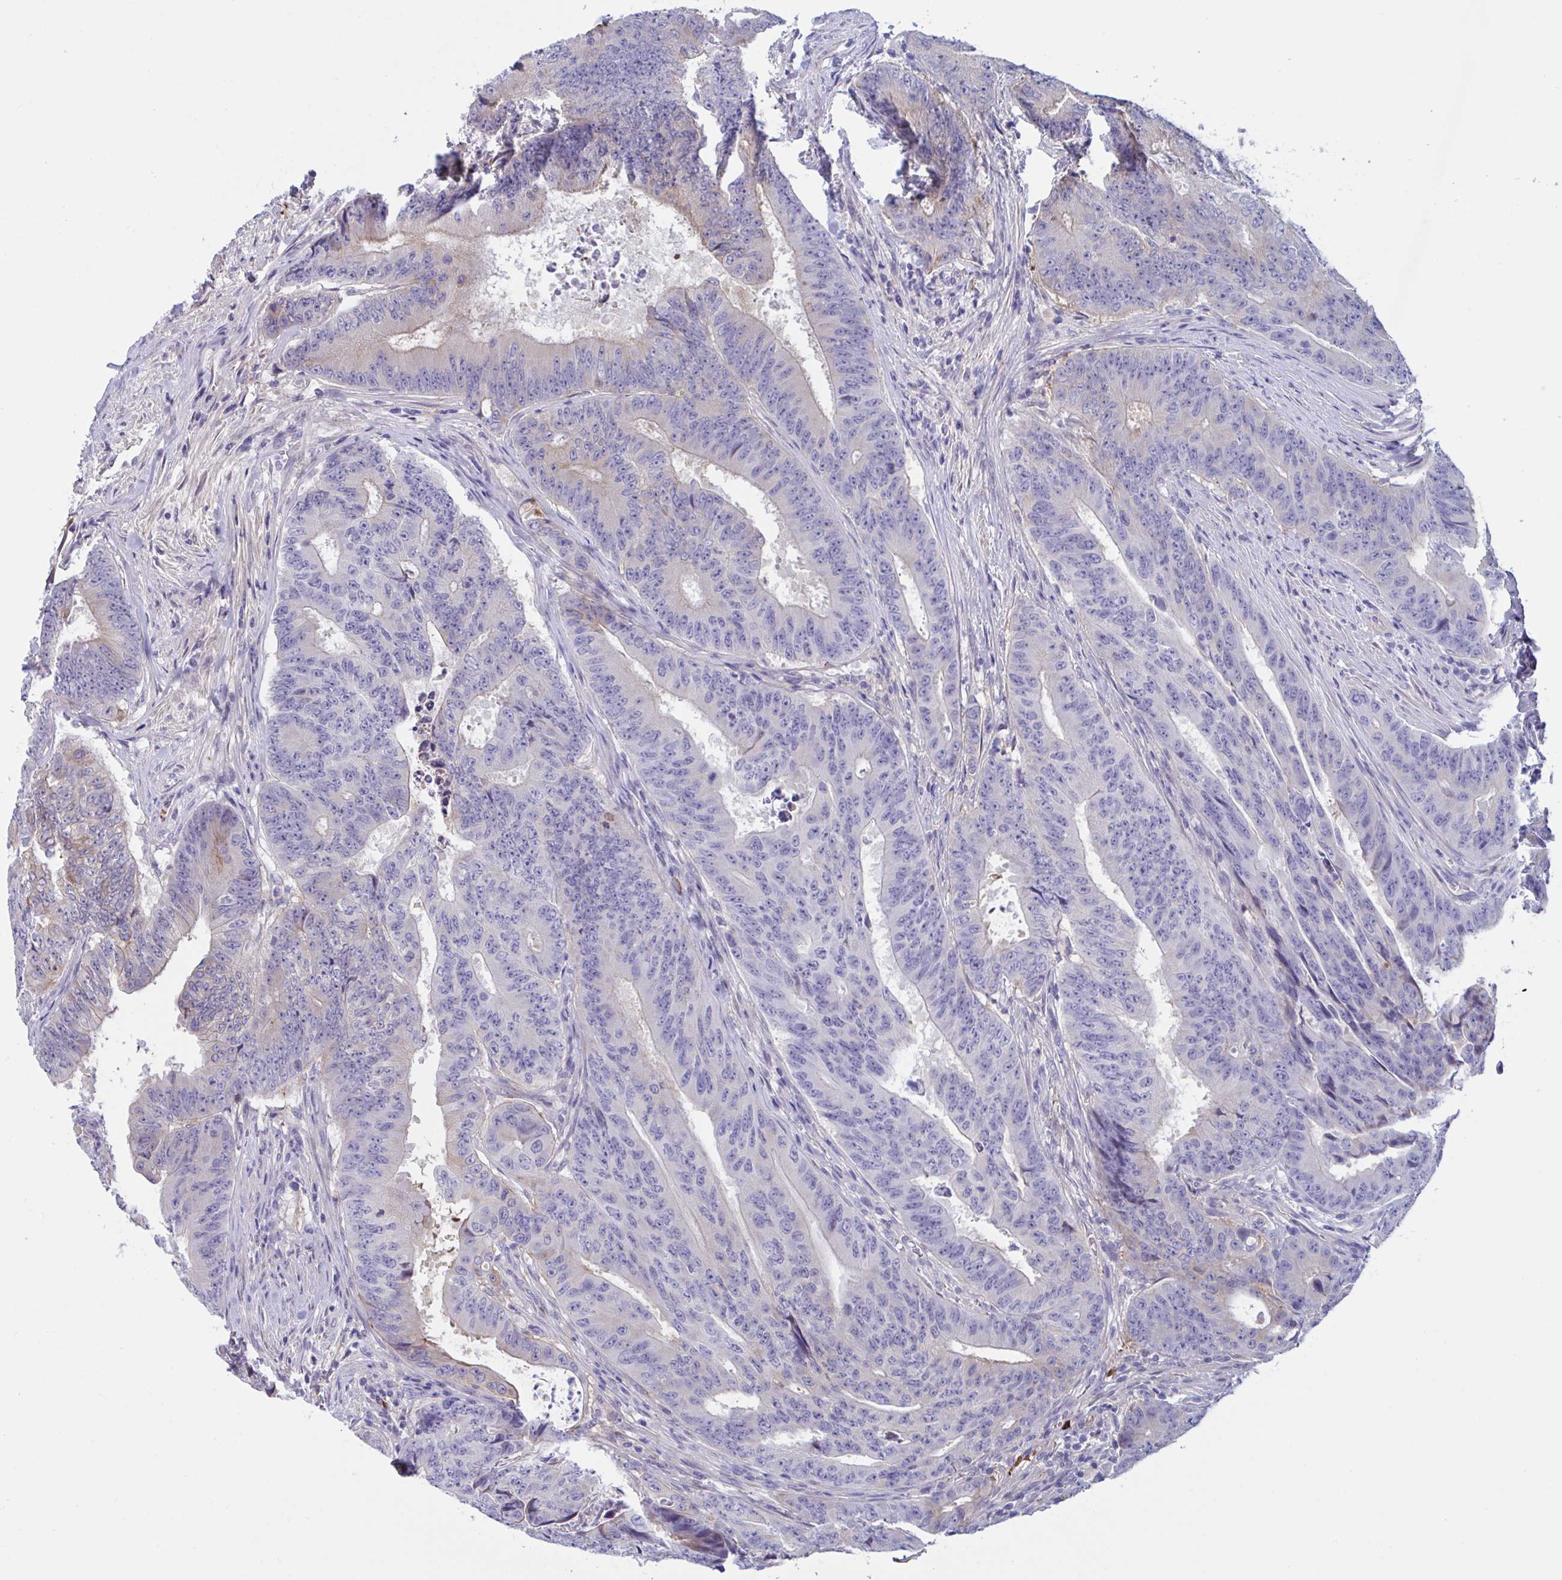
{"staining": {"intensity": "negative", "quantity": "none", "location": "none"}, "tissue": "colorectal cancer", "cell_type": "Tumor cells", "image_type": "cancer", "snomed": [{"axis": "morphology", "description": "Adenocarcinoma, NOS"}, {"axis": "topography", "description": "Colon"}], "caption": "Histopathology image shows no protein positivity in tumor cells of colorectal cancer (adenocarcinoma) tissue. (Immunohistochemistry, brightfield microscopy, high magnification).", "gene": "MS4A14", "patient": {"sex": "female", "age": 48}}